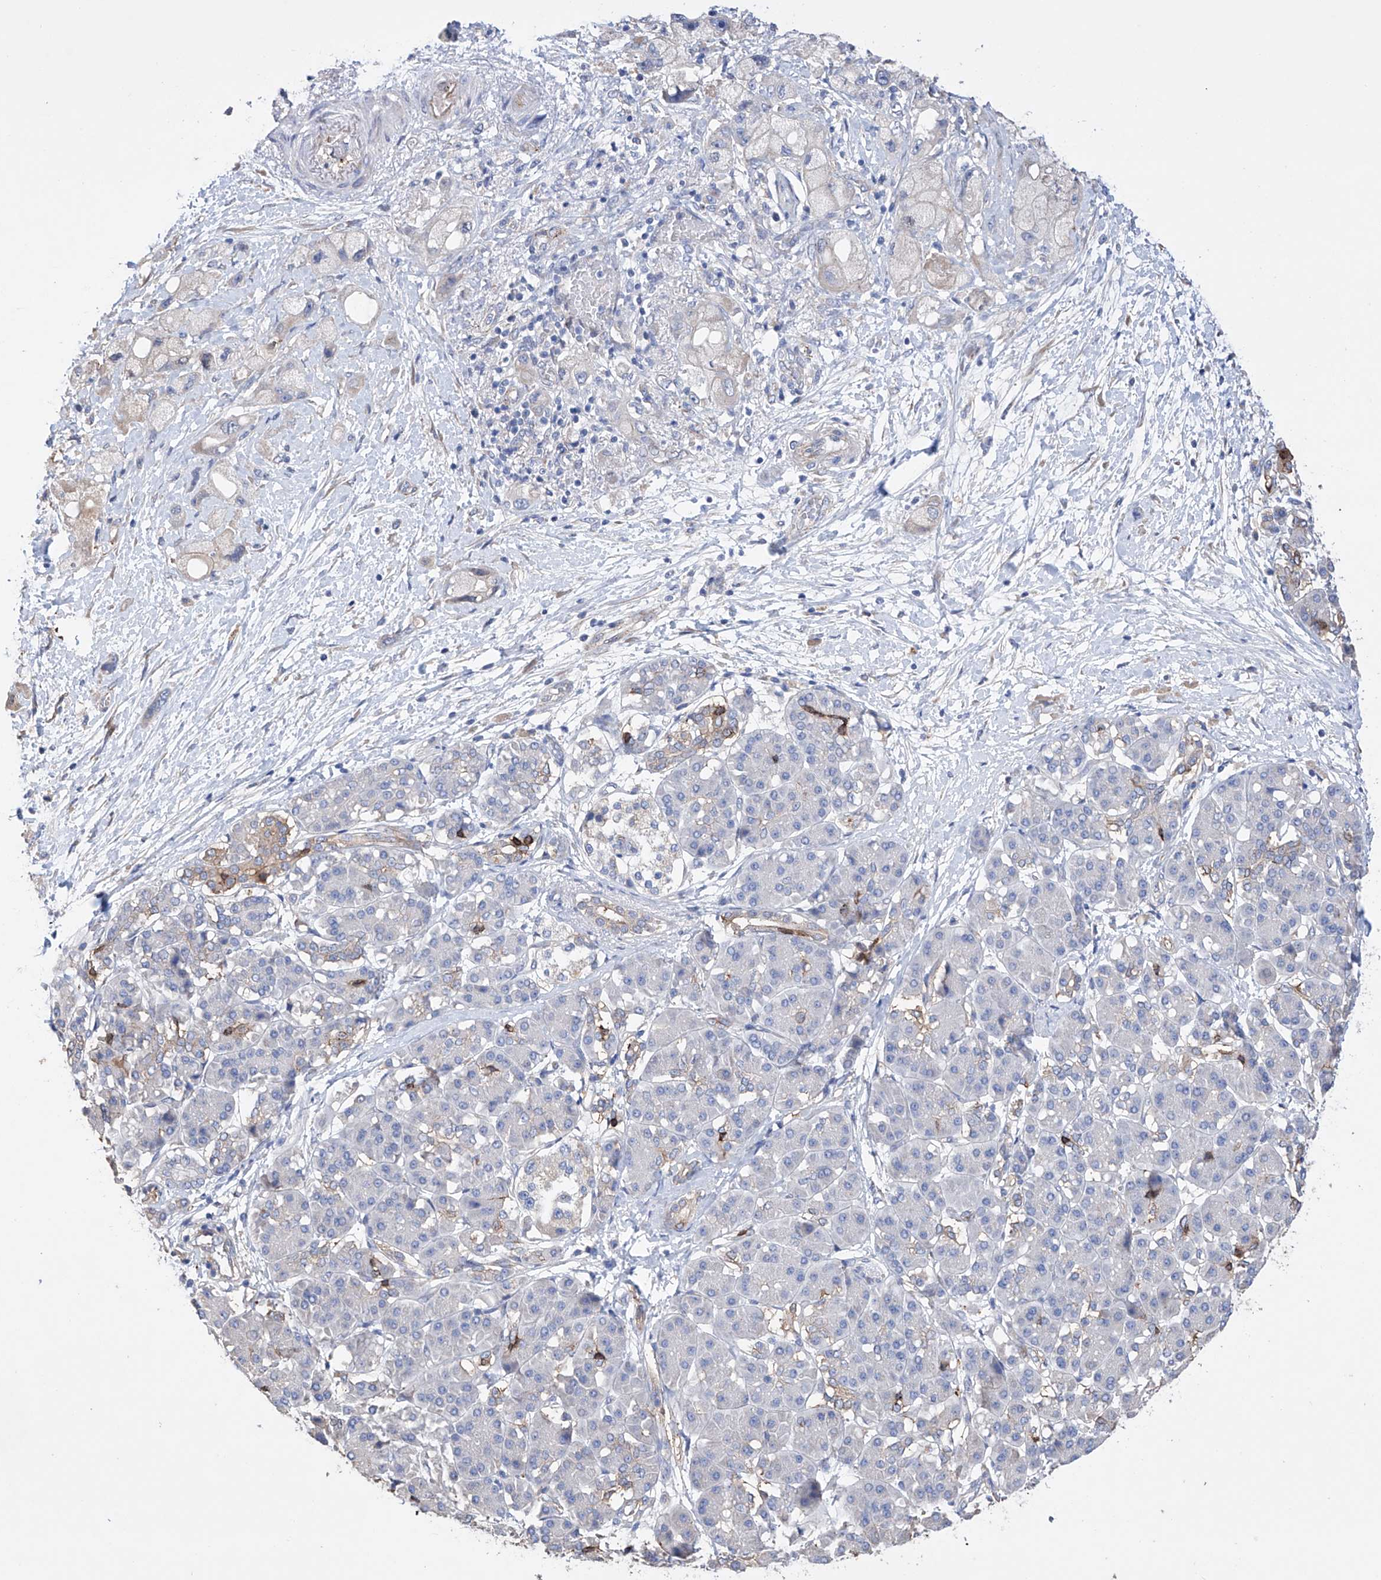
{"staining": {"intensity": "negative", "quantity": "none", "location": "none"}, "tissue": "pancreatic cancer", "cell_type": "Tumor cells", "image_type": "cancer", "snomed": [{"axis": "morphology", "description": "Normal tissue, NOS"}, {"axis": "morphology", "description": "Adenocarcinoma, NOS"}, {"axis": "topography", "description": "Pancreas"}], "caption": "High magnification brightfield microscopy of adenocarcinoma (pancreatic) stained with DAB (3,3'-diaminobenzidine) (brown) and counterstained with hematoxylin (blue): tumor cells show no significant staining.", "gene": "AFG1L", "patient": {"sex": "female", "age": 68}}